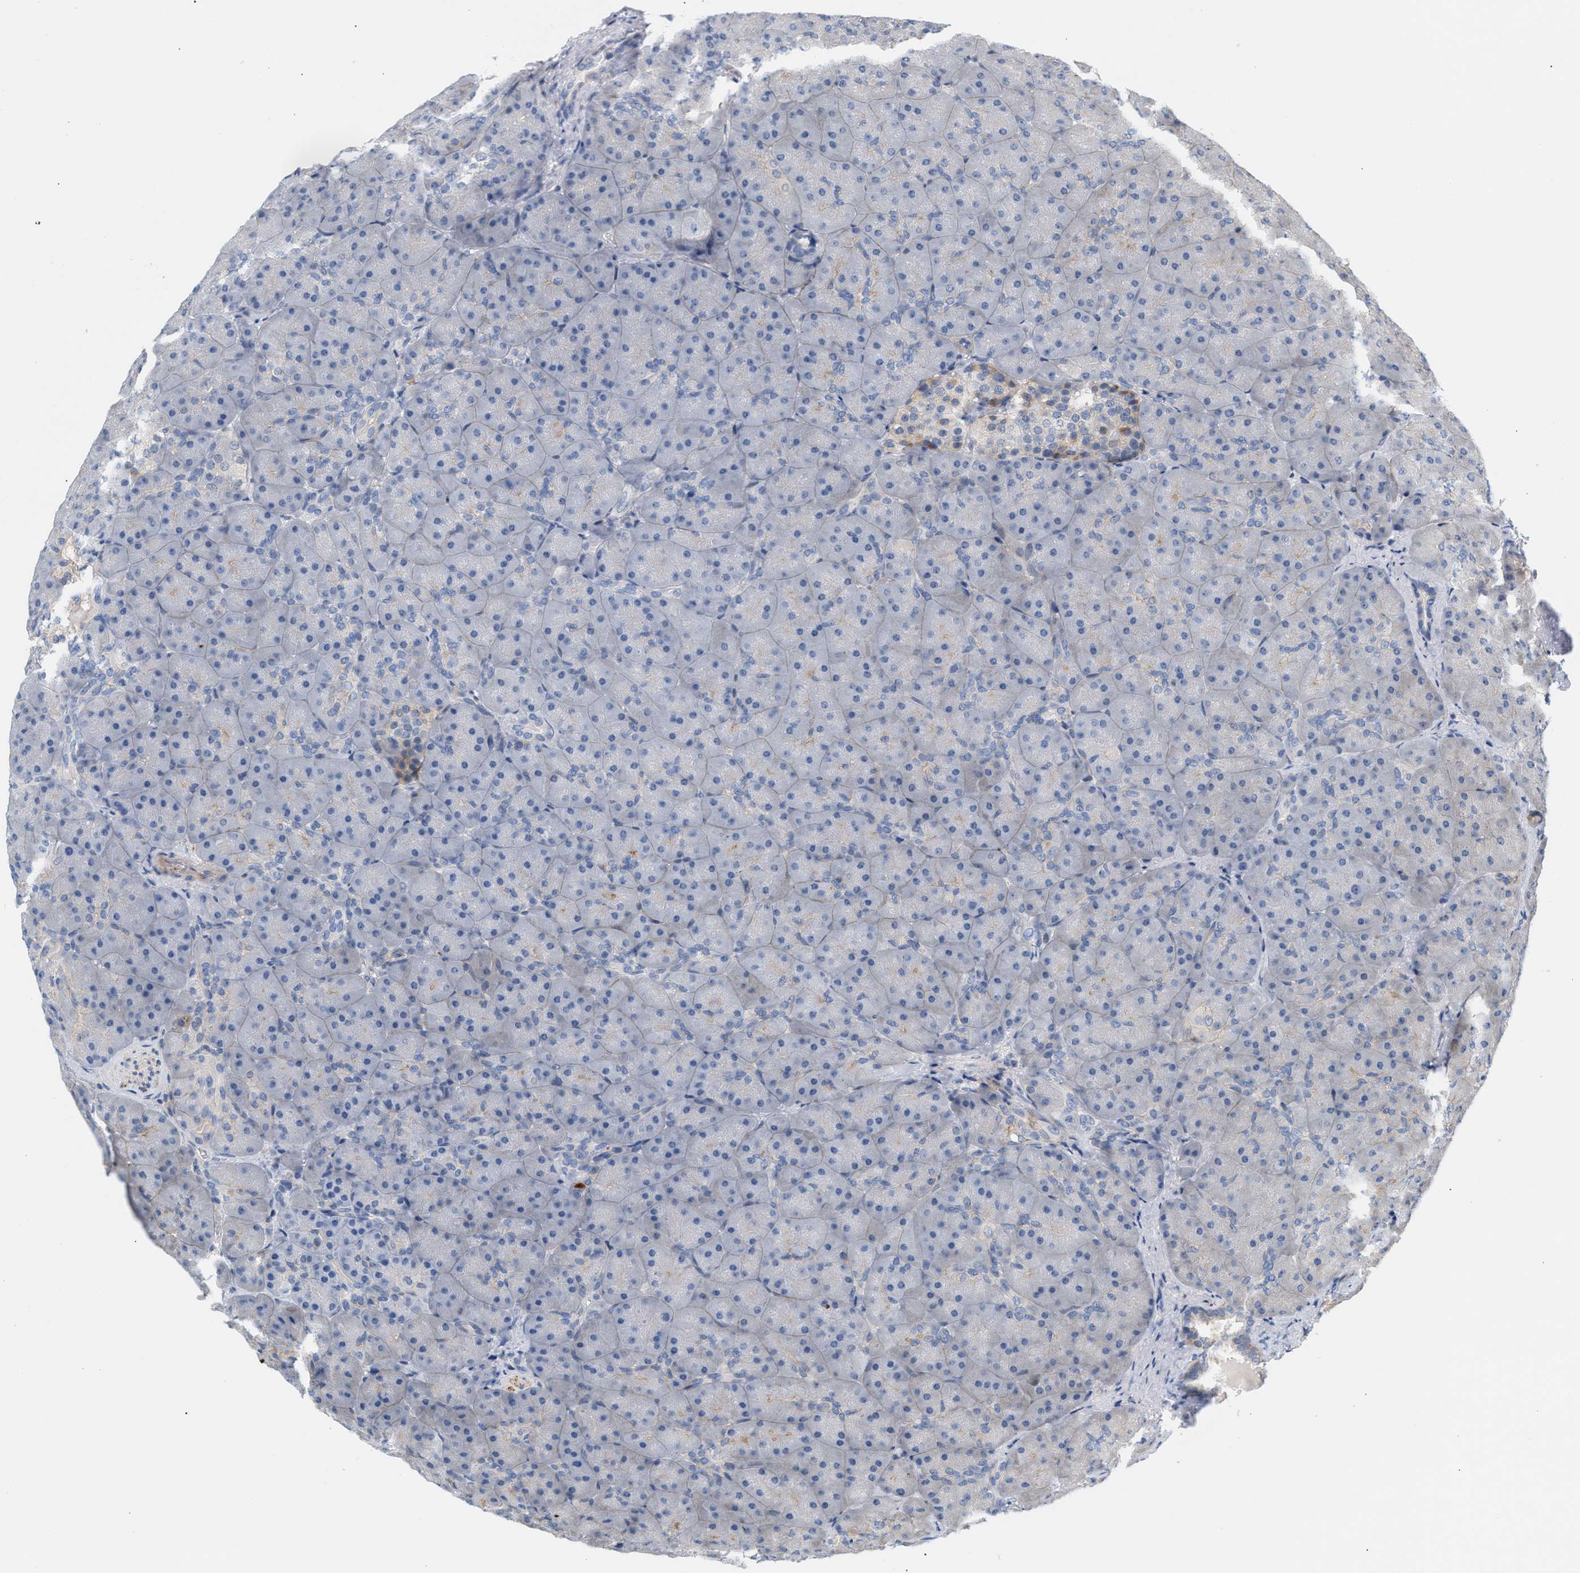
{"staining": {"intensity": "negative", "quantity": "none", "location": "none"}, "tissue": "pancreas", "cell_type": "Exocrine glandular cells", "image_type": "normal", "snomed": [{"axis": "morphology", "description": "Normal tissue, NOS"}, {"axis": "topography", "description": "Pancreas"}], "caption": "Unremarkable pancreas was stained to show a protein in brown. There is no significant staining in exocrine glandular cells. (DAB (3,3'-diaminobenzidine) immunohistochemistry (IHC) with hematoxylin counter stain).", "gene": "LRCH1", "patient": {"sex": "male", "age": 66}}